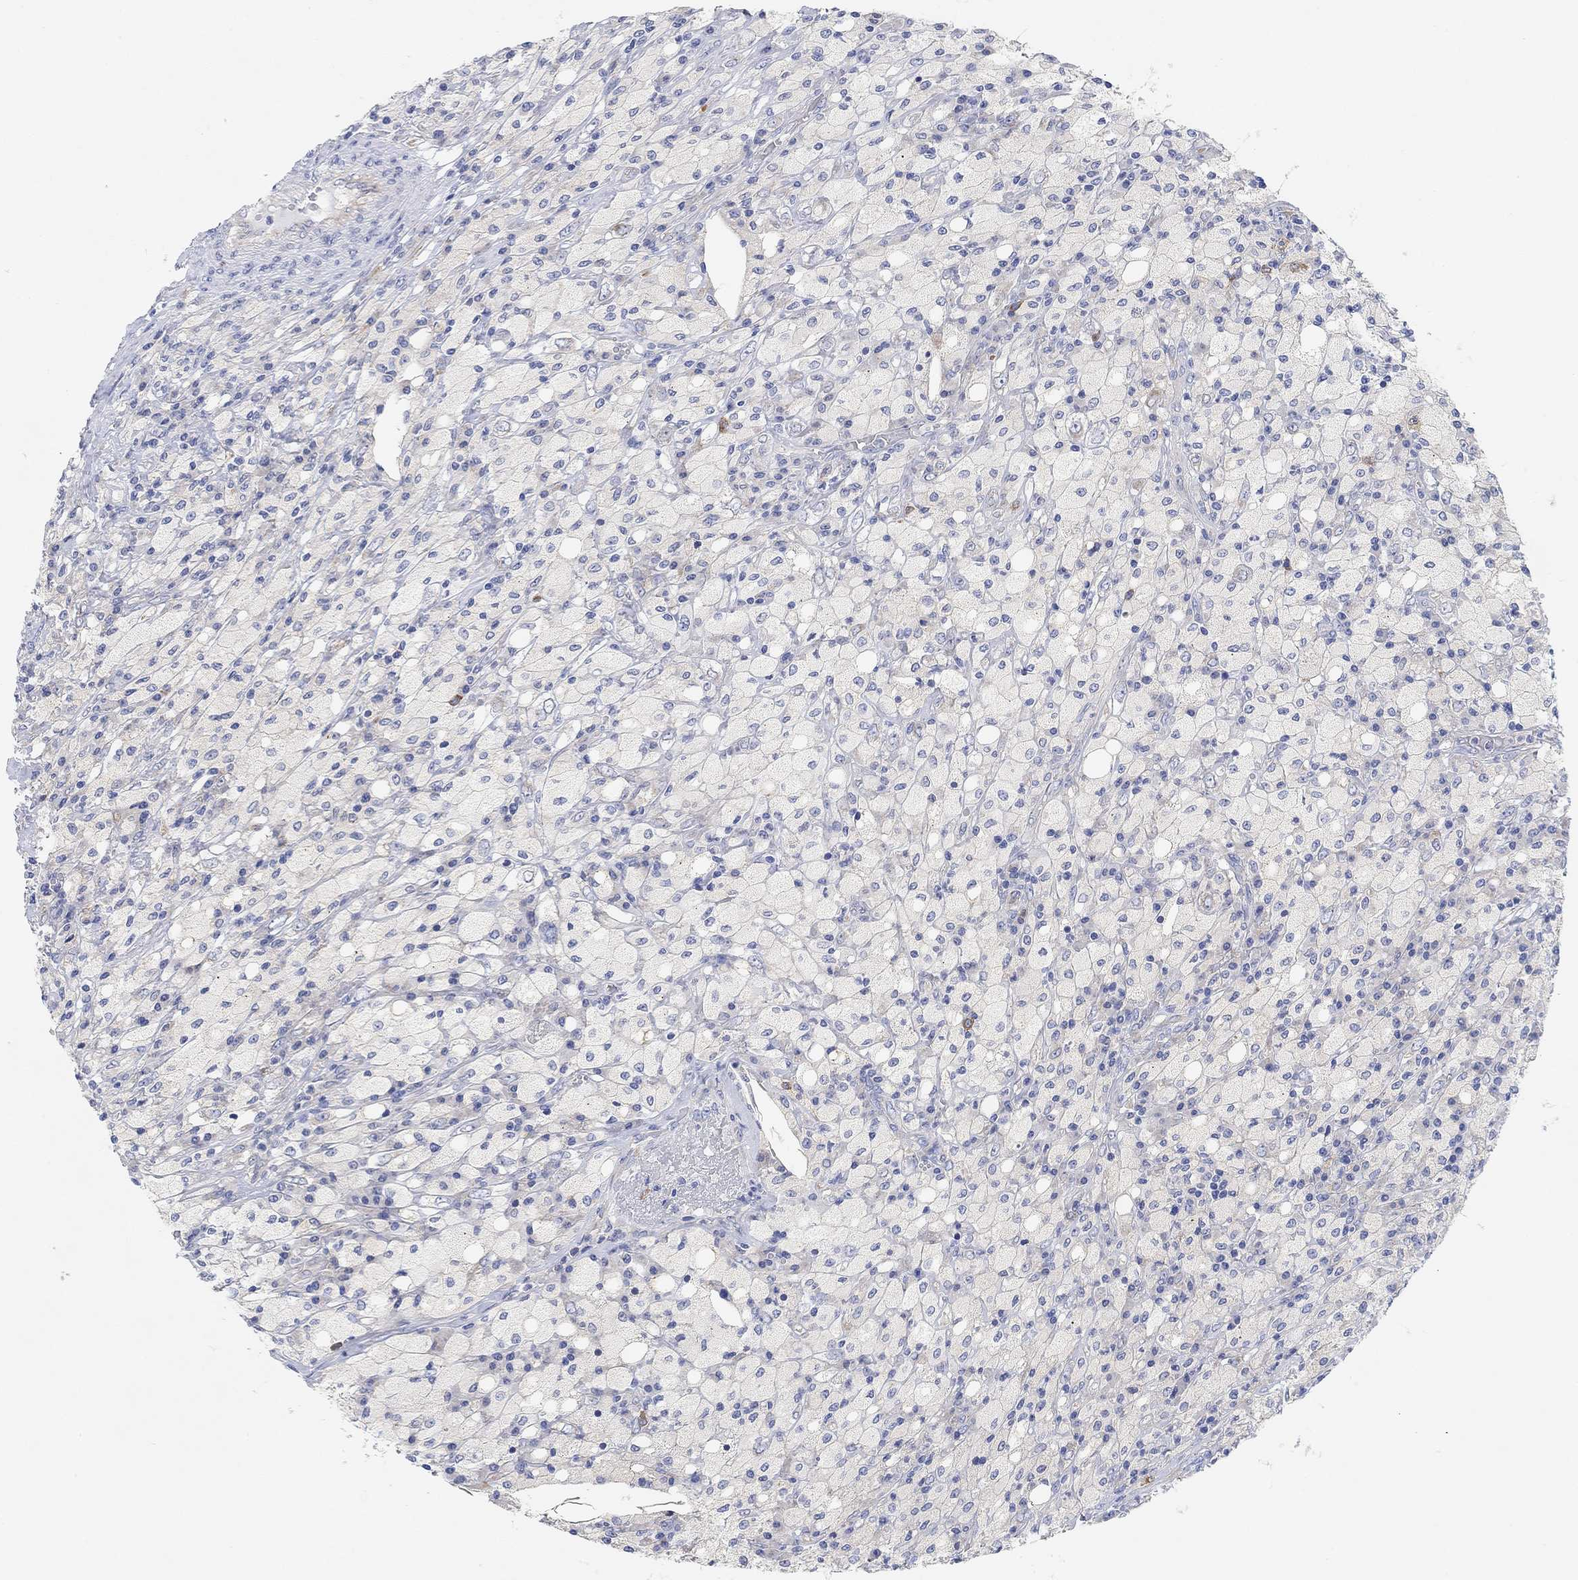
{"staining": {"intensity": "negative", "quantity": "none", "location": "none"}, "tissue": "testis cancer", "cell_type": "Tumor cells", "image_type": "cancer", "snomed": [{"axis": "morphology", "description": "Necrosis, NOS"}, {"axis": "morphology", "description": "Carcinoma, Embryonal, NOS"}, {"axis": "topography", "description": "Testis"}], "caption": "Testis cancer (embryonal carcinoma) was stained to show a protein in brown. There is no significant positivity in tumor cells.", "gene": "RGS1", "patient": {"sex": "male", "age": 19}}